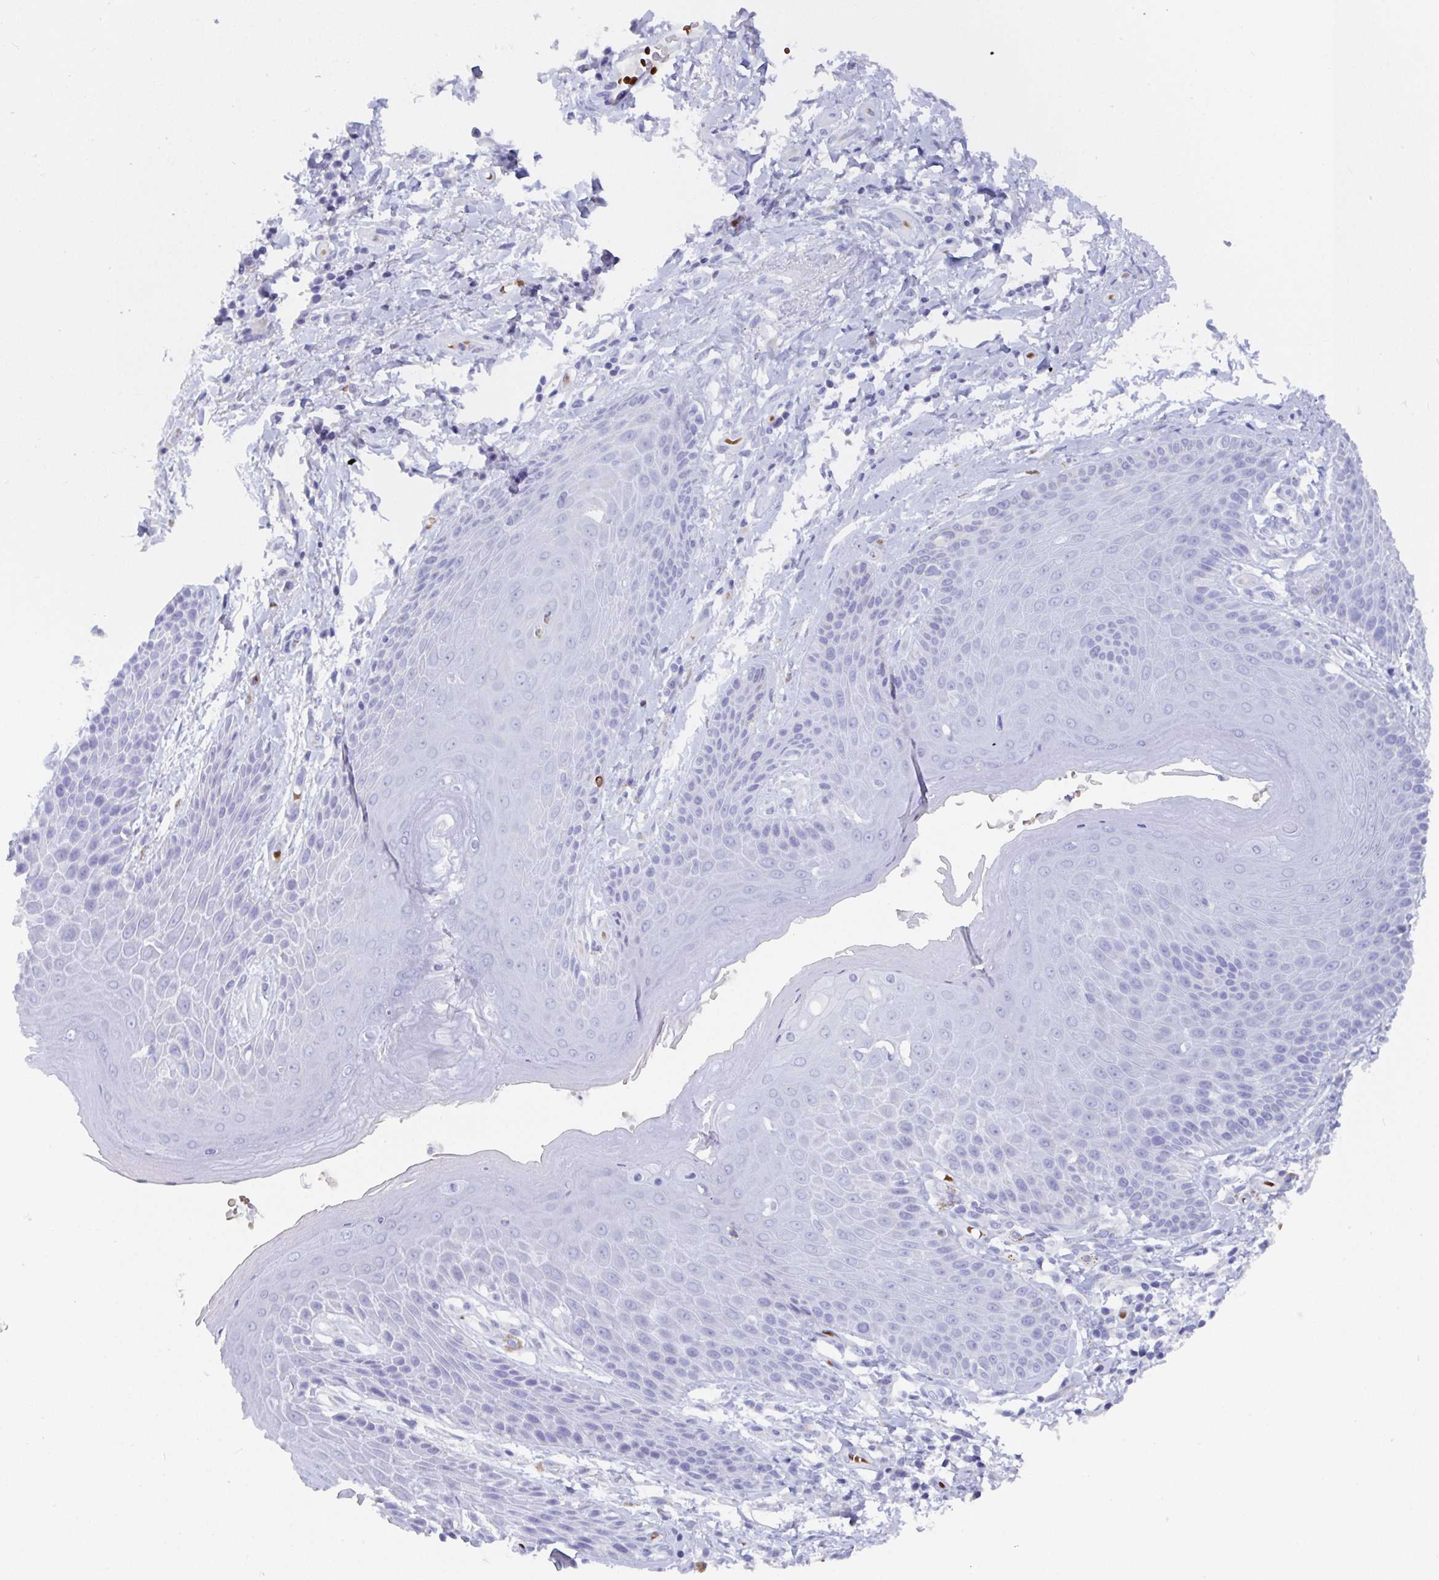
{"staining": {"intensity": "negative", "quantity": "none", "location": "none"}, "tissue": "skin", "cell_type": "Epidermal cells", "image_type": "normal", "snomed": [{"axis": "morphology", "description": "Normal tissue, NOS"}, {"axis": "topography", "description": "Anal"}, {"axis": "topography", "description": "Peripheral nerve tissue"}], "caption": "This micrograph is of unremarkable skin stained with IHC to label a protein in brown with the nuclei are counter-stained blue. There is no expression in epidermal cells. (Stains: DAB (3,3'-diaminobenzidine) immunohistochemistry with hematoxylin counter stain, Microscopy: brightfield microscopy at high magnification).", "gene": "CLDN8", "patient": {"sex": "male", "age": 51}}